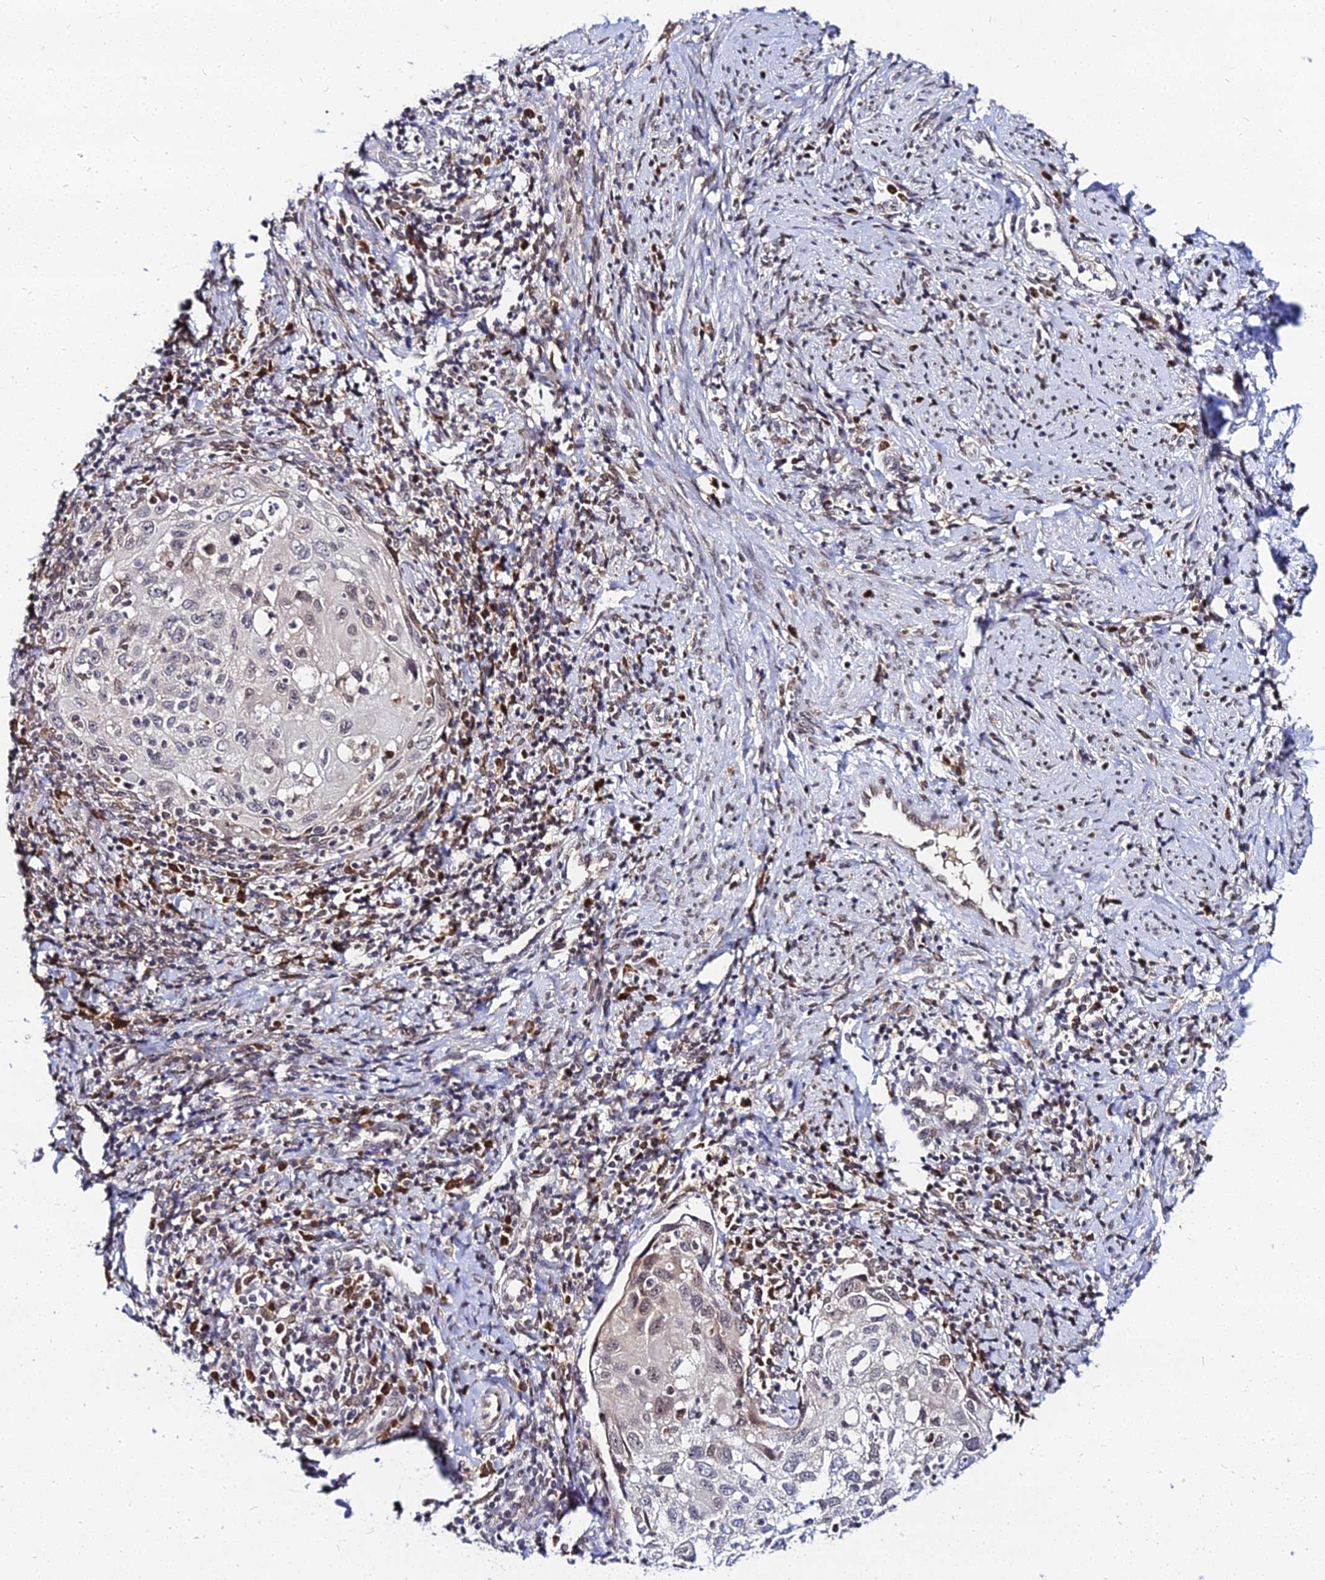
{"staining": {"intensity": "weak", "quantity": "25%-75%", "location": "nuclear"}, "tissue": "cervical cancer", "cell_type": "Tumor cells", "image_type": "cancer", "snomed": [{"axis": "morphology", "description": "Squamous cell carcinoma, NOS"}, {"axis": "topography", "description": "Cervix"}], "caption": "DAB immunohistochemical staining of human cervical cancer (squamous cell carcinoma) shows weak nuclear protein positivity in approximately 25%-75% of tumor cells.", "gene": "RNF121", "patient": {"sex": "female", "age": 70}}